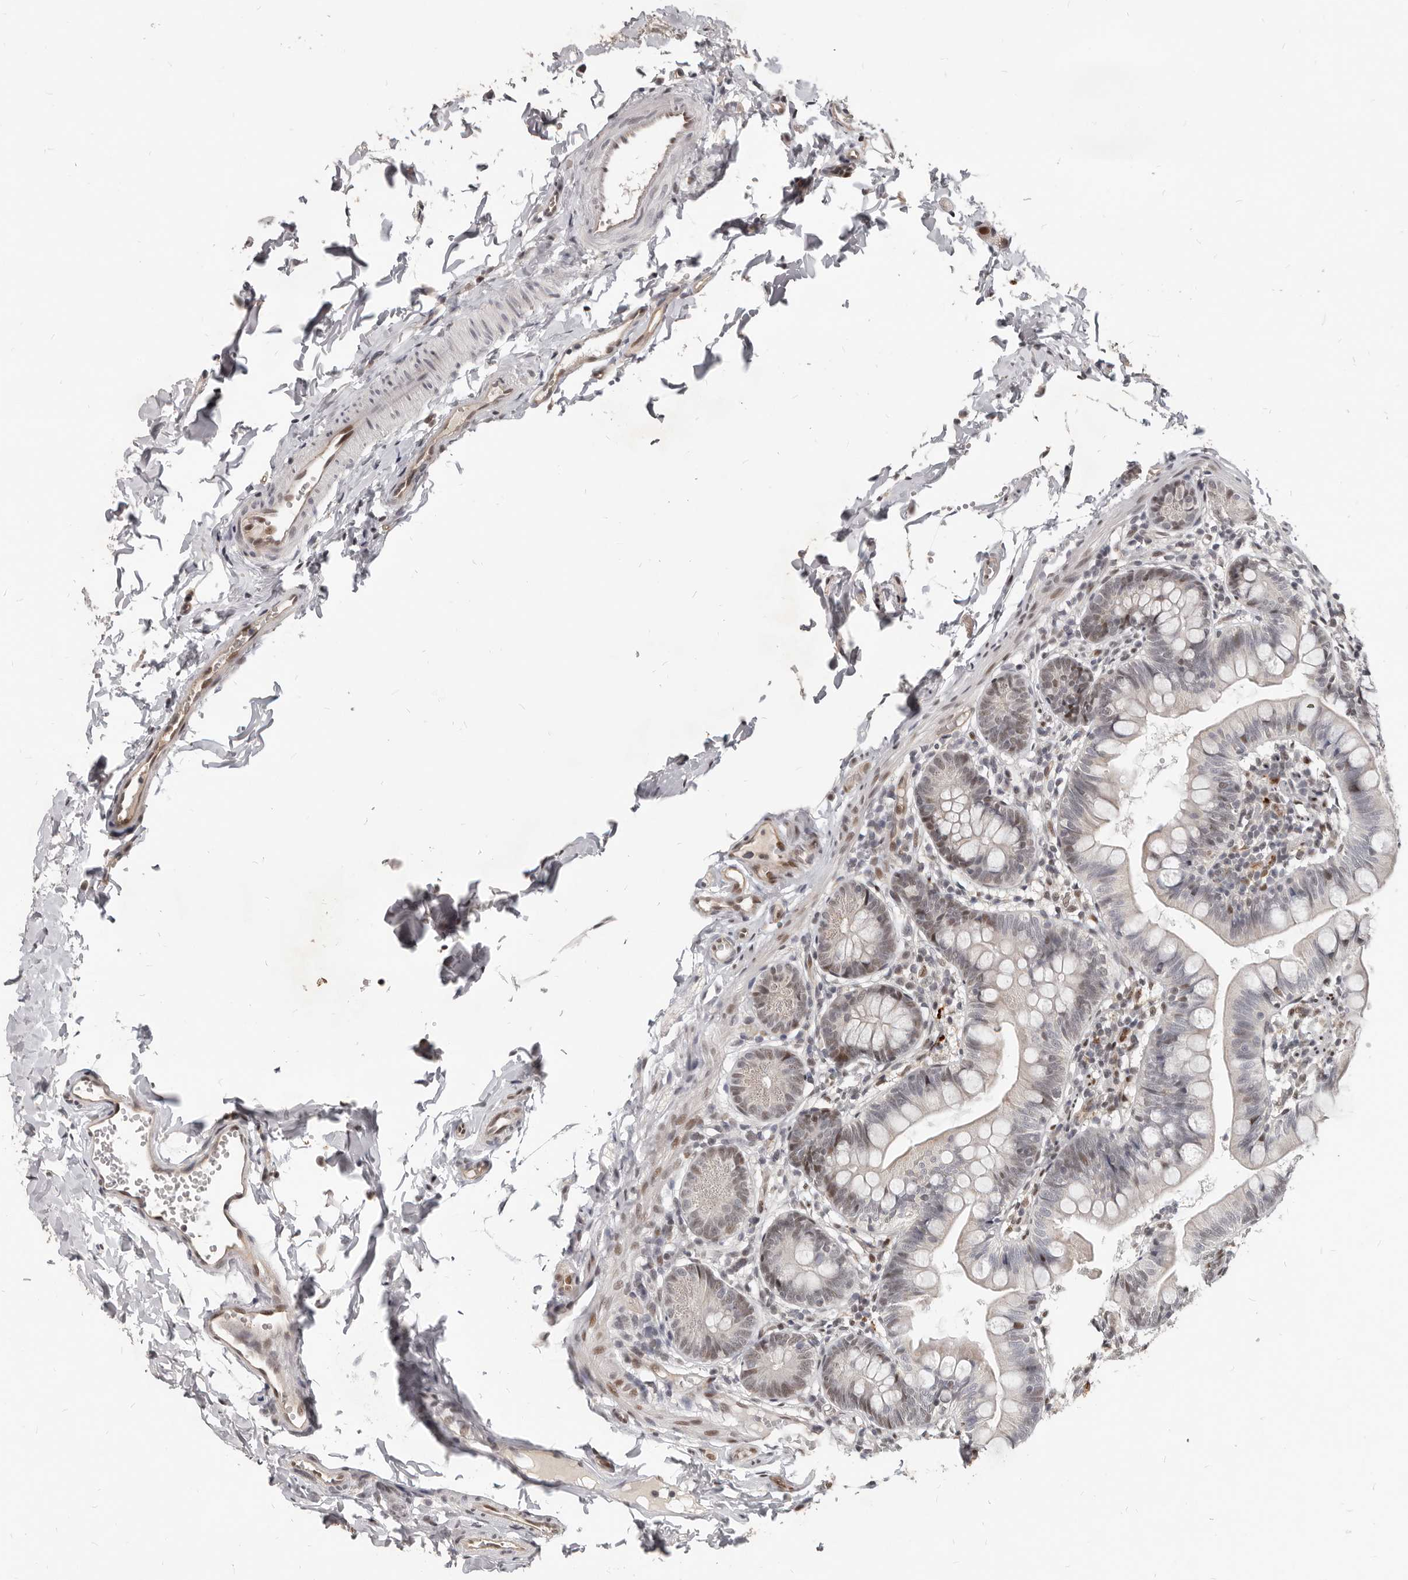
{"staining": {"intensity": "moderate", "quantity": "25%-75%", "location": "nuclear"}, "tissue": "small intestine", "cell_type": "Glandular cells", "image_type": "normal", "snomed": [{"axis": "morphology", "description": "Normal tissue, NOS"}, {"axis": "topography", "description": "Small intestine"}], "caption": "Immunohistochemical staining of benign small intestine demonstrates medium levels of moderate nuclear positivity in approximately 25%-75% of glandular cells.", "gene": "ATF5", "patient": {"sex": "male", "age": 7}}